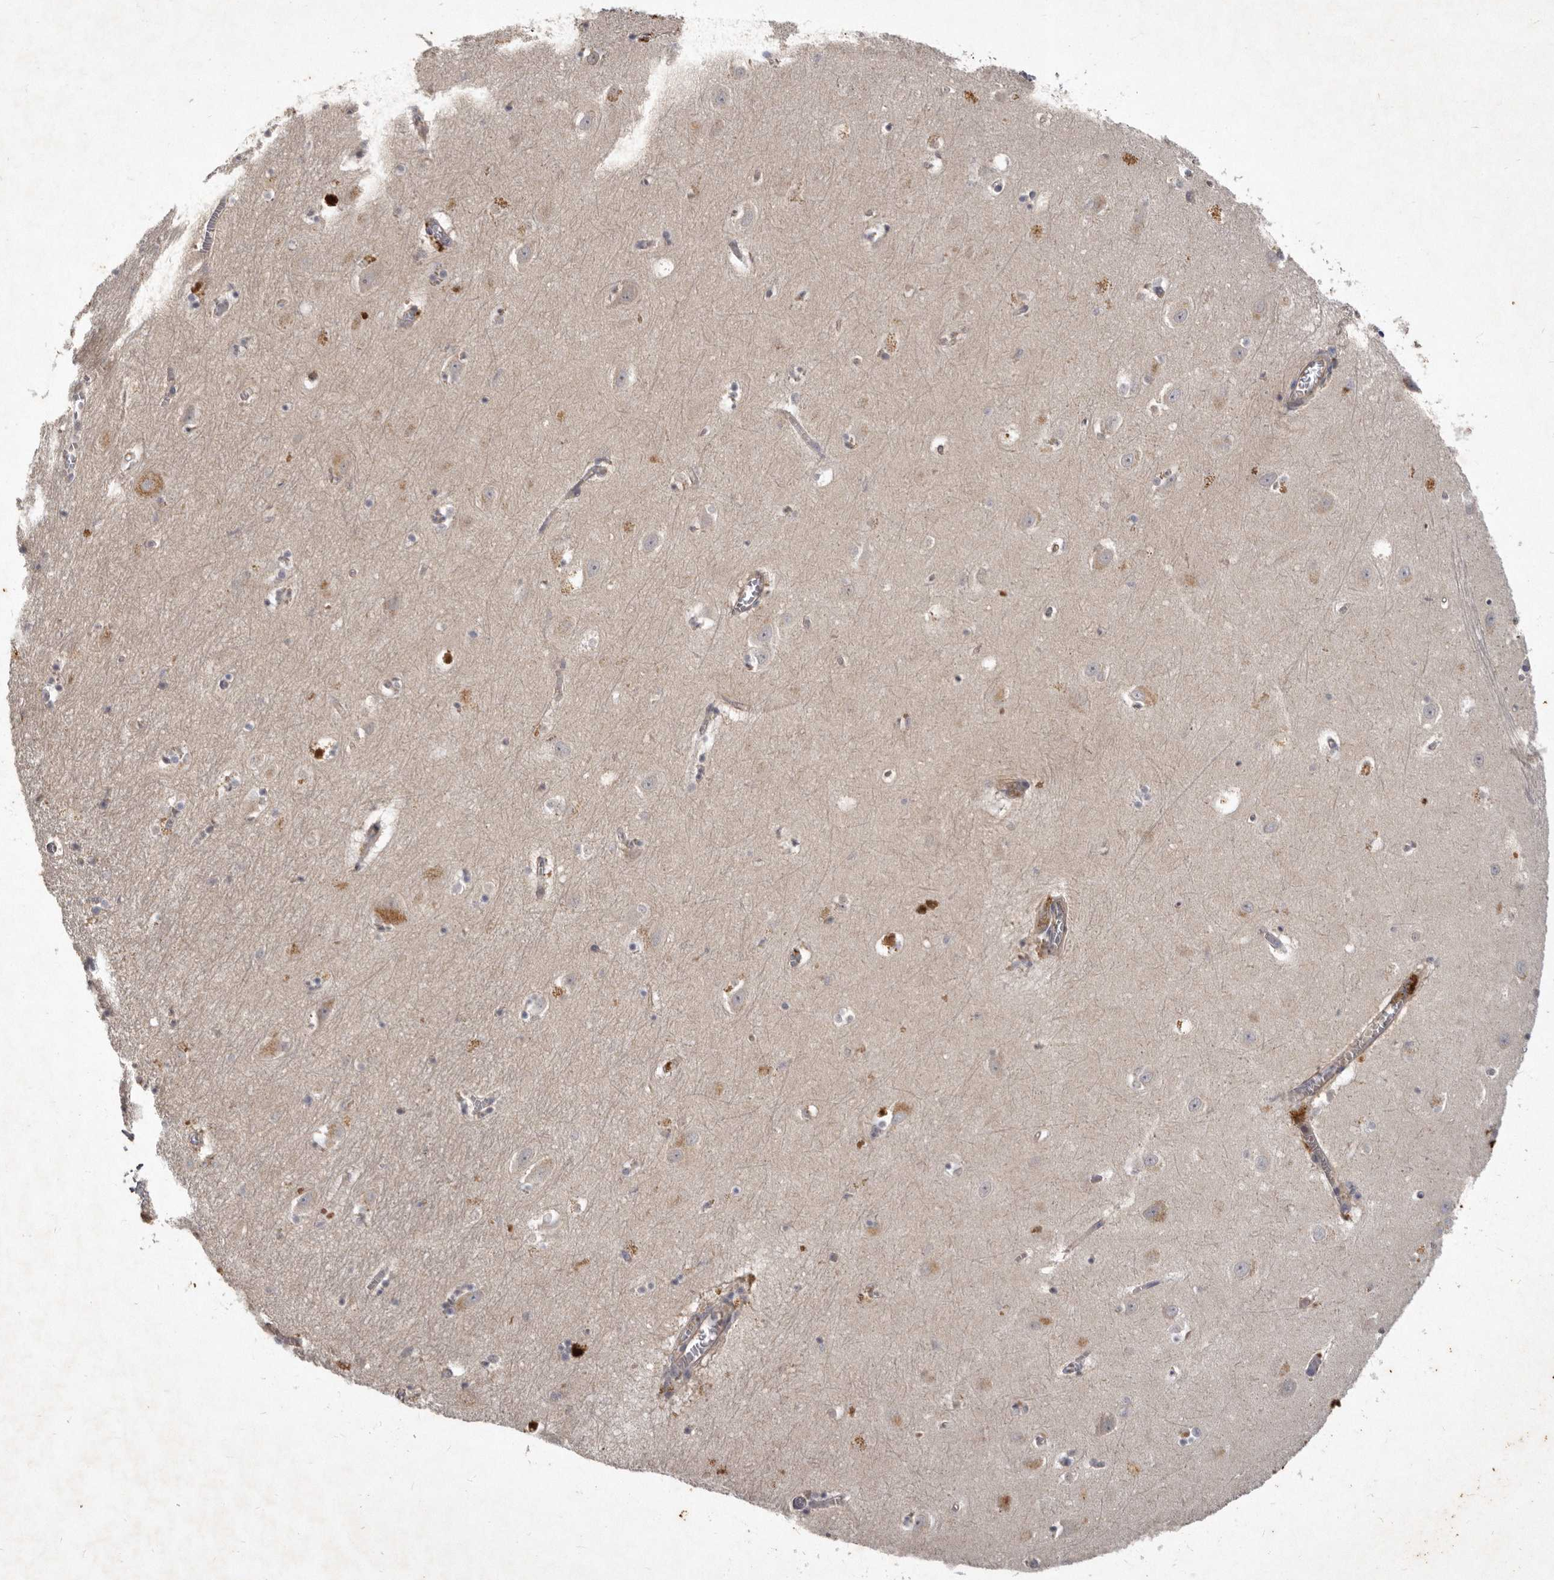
{"staining": {"intensity": "negative", "quantity": "none", "location": "none"}, "tissue": "hippocampus", "cell_type": "Glial cells", "image_type": "normal", "snomed": [{"axis": "morphology", "description": "Normal tissue, NOS"}, {"axis": "topography", "description": "Hippocampus"}], "caption": "DAB immunohistochemical staining of unremarkable hippocampus shows no significant expression in glial cells. (DAB IHC visualized using brightfield microscopy, high magnification).", "gene": "SLC22A1", "patient": {"sex": "female", "age": 64}}